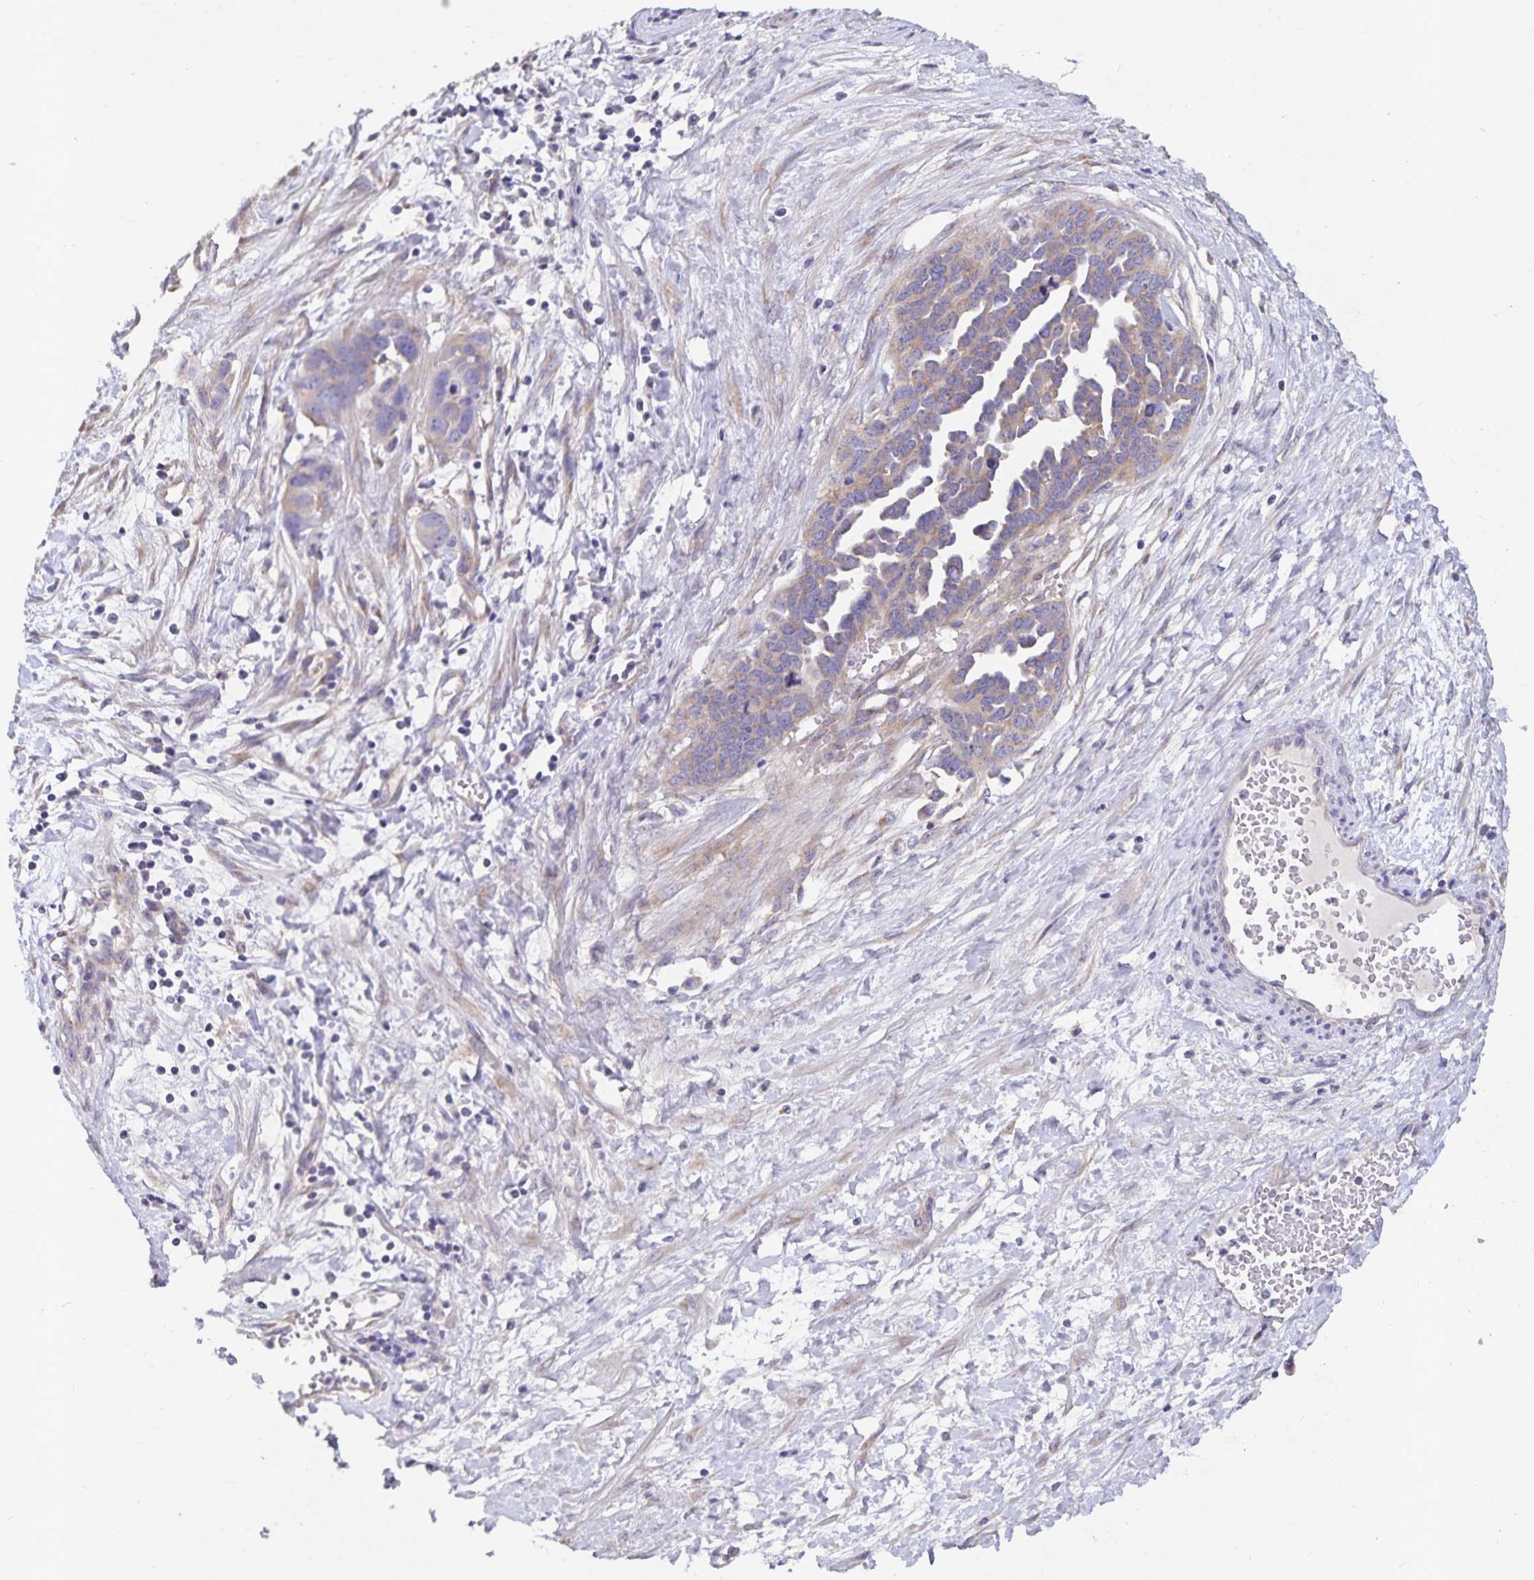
{"staining": {"intensity": "weak", "quantity": ">75%", "location": "cytoplasmic/membranous"}, "tissue": "ovarian cancer", "cell_type": "Tumor cells", "image_type": "cancer", "snomed": [{"axis": "morphology", "description": "Cystadenocarcinoma, serous, NOS"}, {"axis": "topography", "description": "Ovary"}], "caption": "Human ovarian cancer stained with a protein marker exhibits weak staining in tumor cells.", "gene": "FAM120A", "patient": {"sex": "female", "age": 54}}